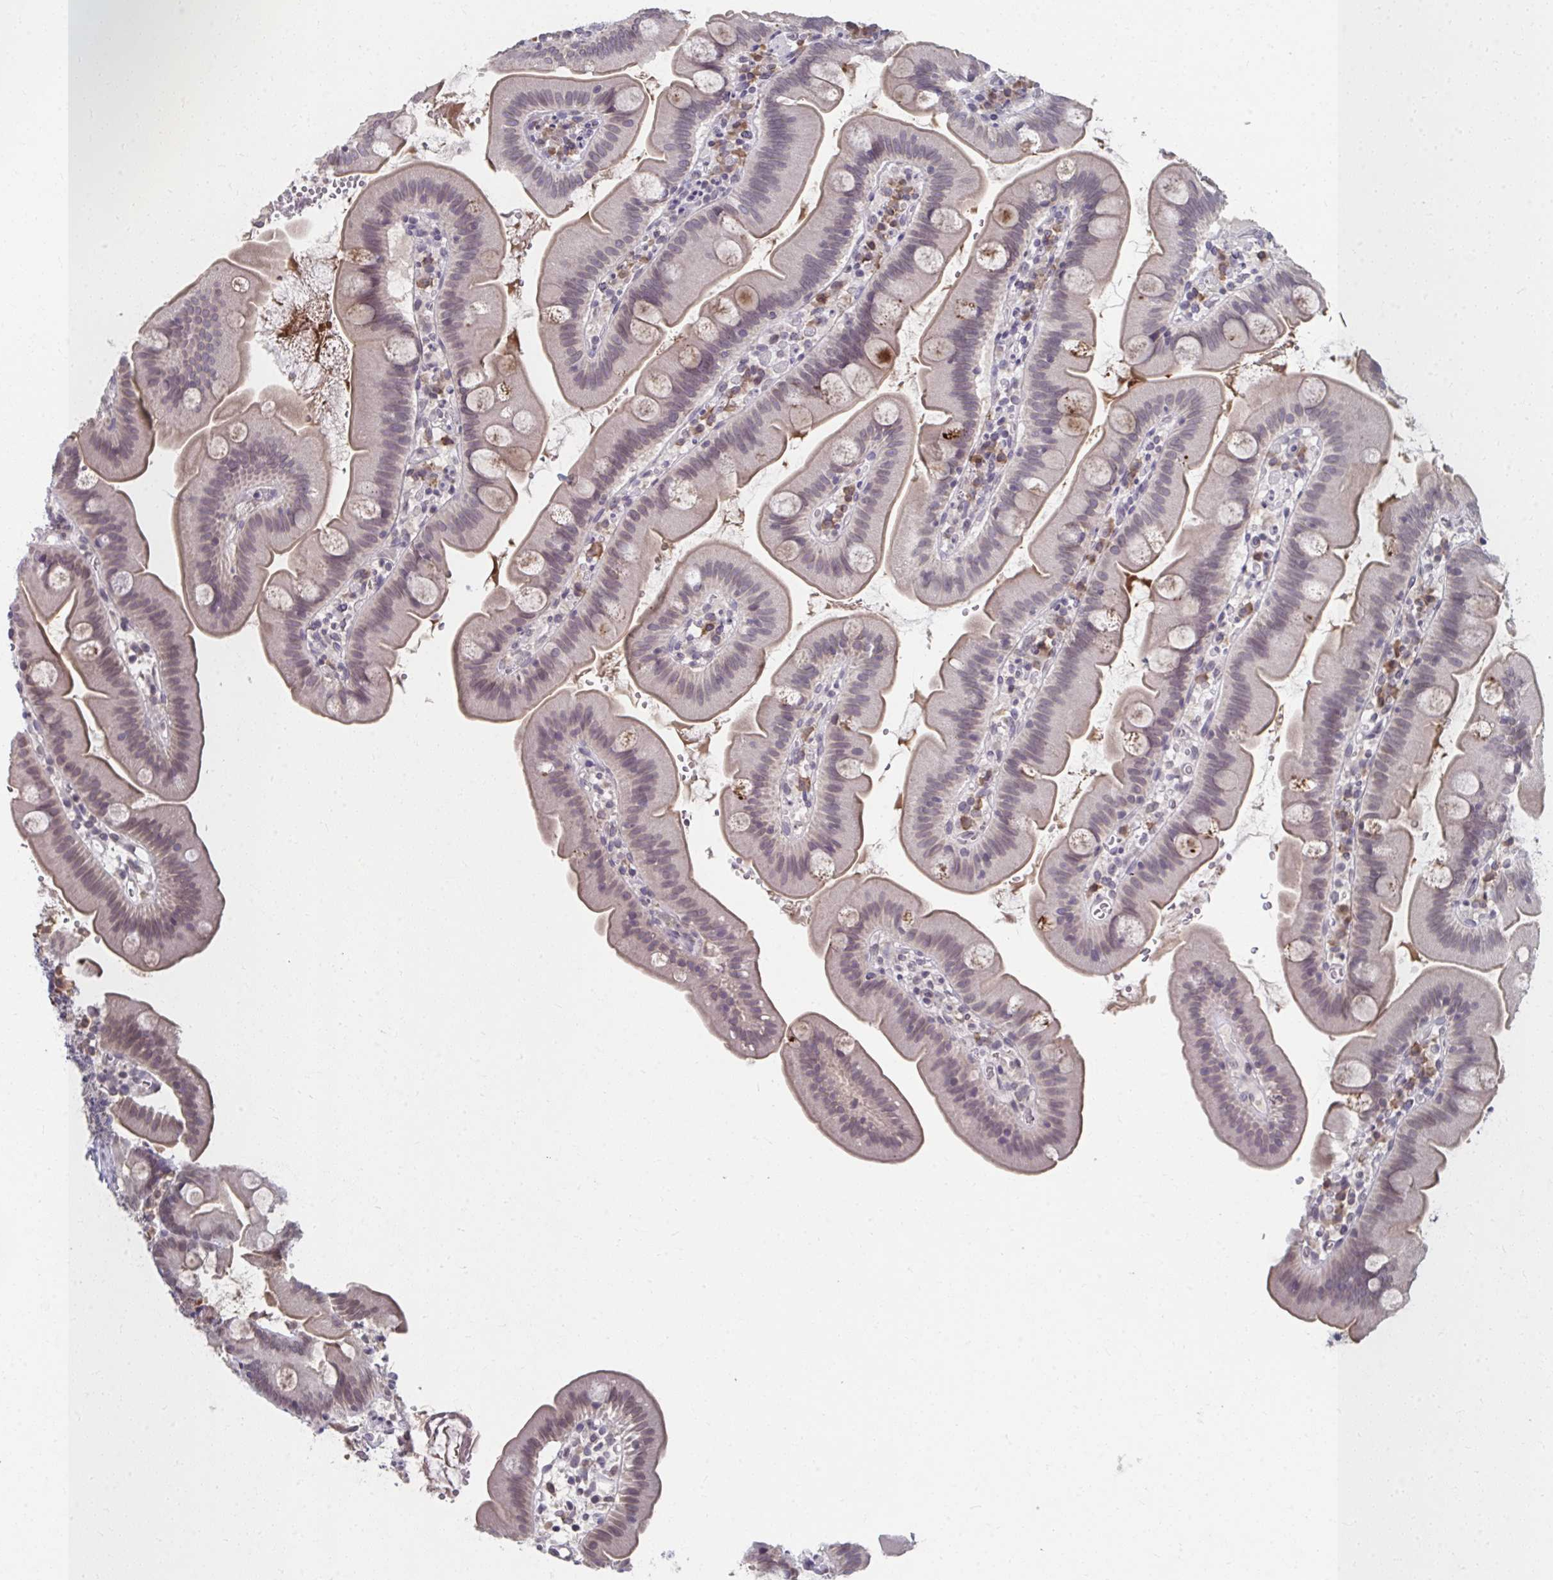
{"staining": {"intensity": "moderate", "quantity": ">75%", "location": "cytoplasmic/membranous"}, "tissue": "small intestine", "cell_type": "Glandular cells", "image_type": "normal", "snomed": [{"axis": "morphology", "description": "Normal tissue, NOS"}, {"axis": "topography", "description": "Small intestine"}], "caption": "This micrograph displays benign small intestine stained with immunohistochemistry to label a protein in brown. The cytoplasmic/membranous of glandular cells show moderate positivity for the protein. Nuclei are counter-stained blue.", "gene": "NUP133", "patient": {"sex": "female", "age": 68}}